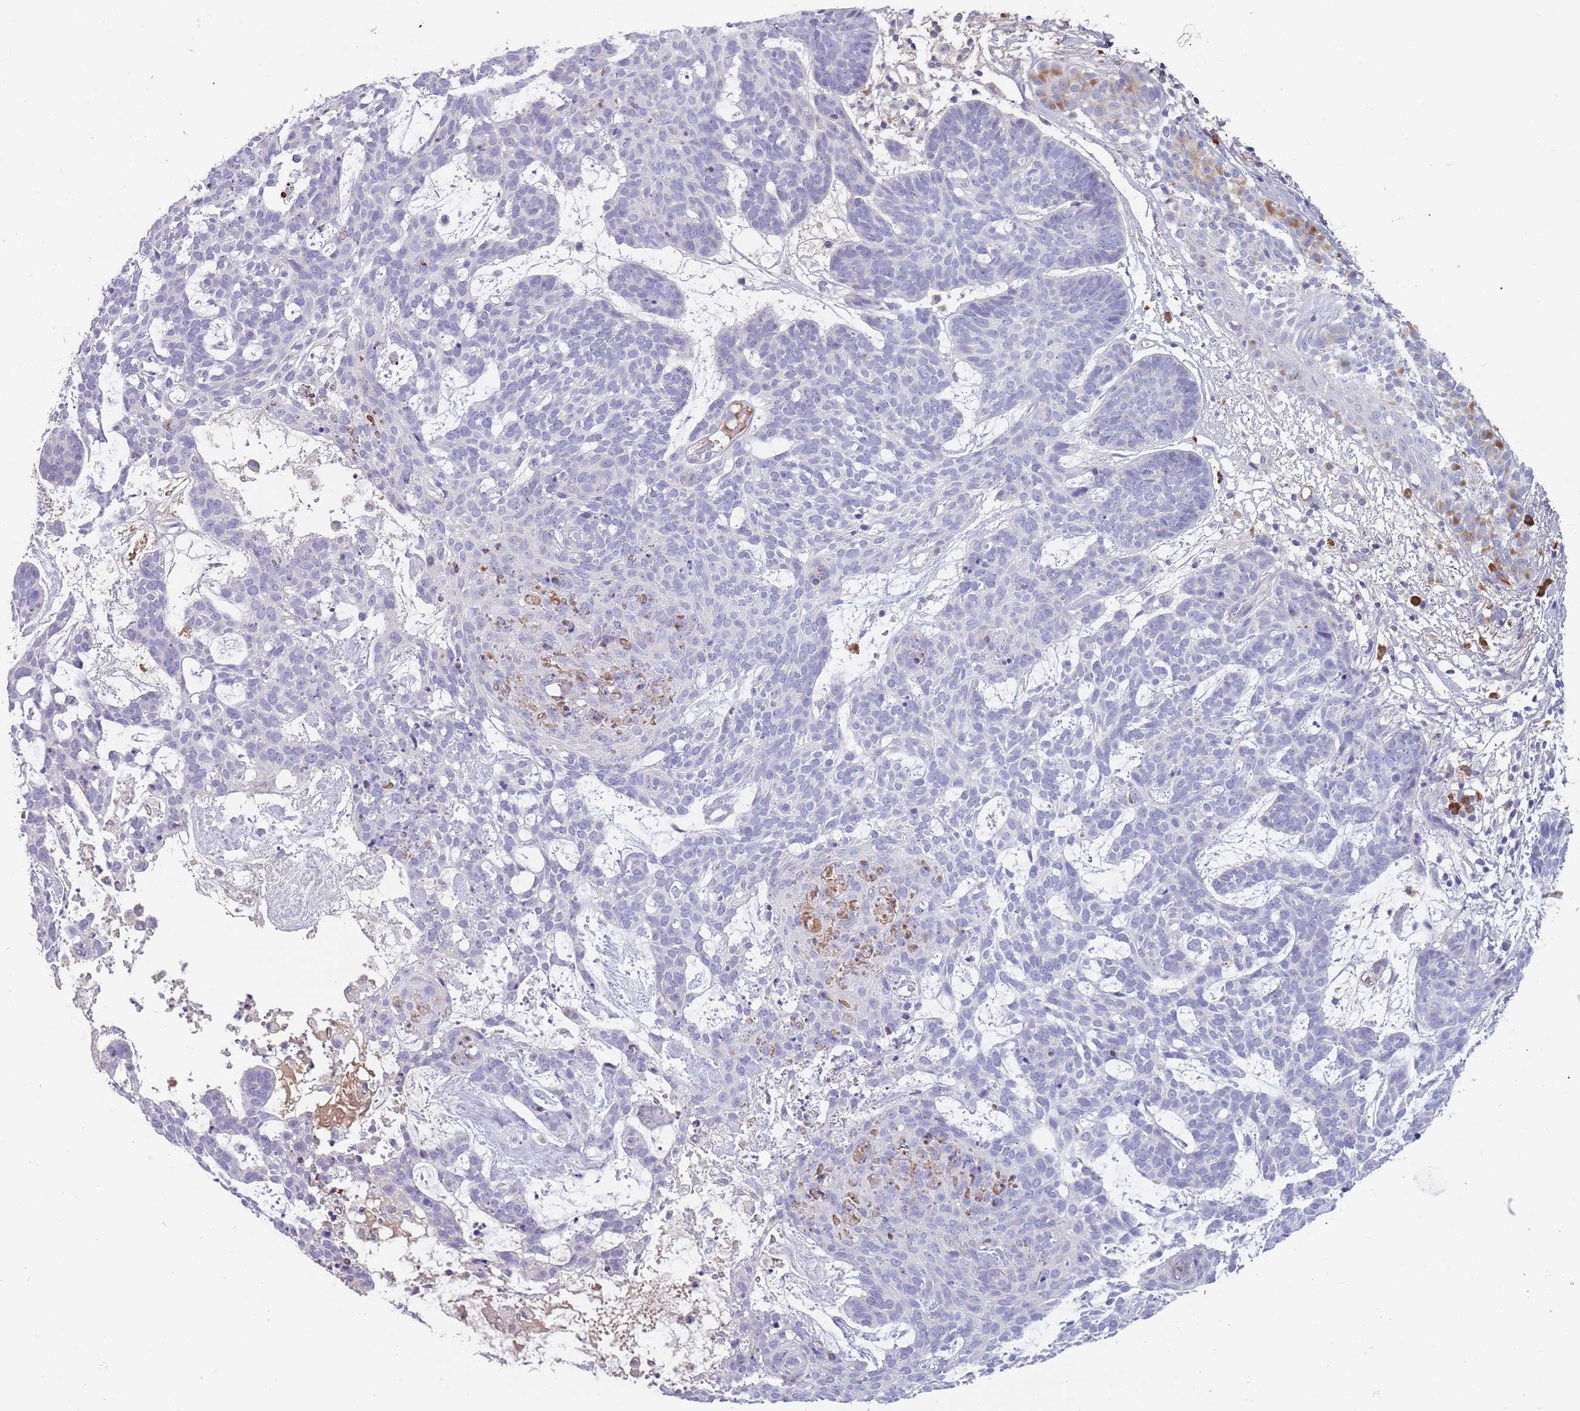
{"staining": {"intensity": "negative", "quantity": "none", "location": "none"}, "tissue": "skin cancer", "cell_type": "Tumor cells", "image_type": "cancer", "snomed": [{"axis": "morphology", "description": "Basal cell carcinoma"}, {"axis": "topography", "description": "Skin"}], "caption": "High magnification brightfield microscopy of skin cancer stained with DAB (3,3'-diaminobenzidine) (brown) and counterstained with hematoxylin (blue): tumor cells show no significant expression. The staining is performed using DAB (3,3'-diaminobenzidine) brown chromogen with nuclei counter-stained in using hematoxylin.", "gene": "DDX4", "patient": {"sex": "female", "age": 89}}